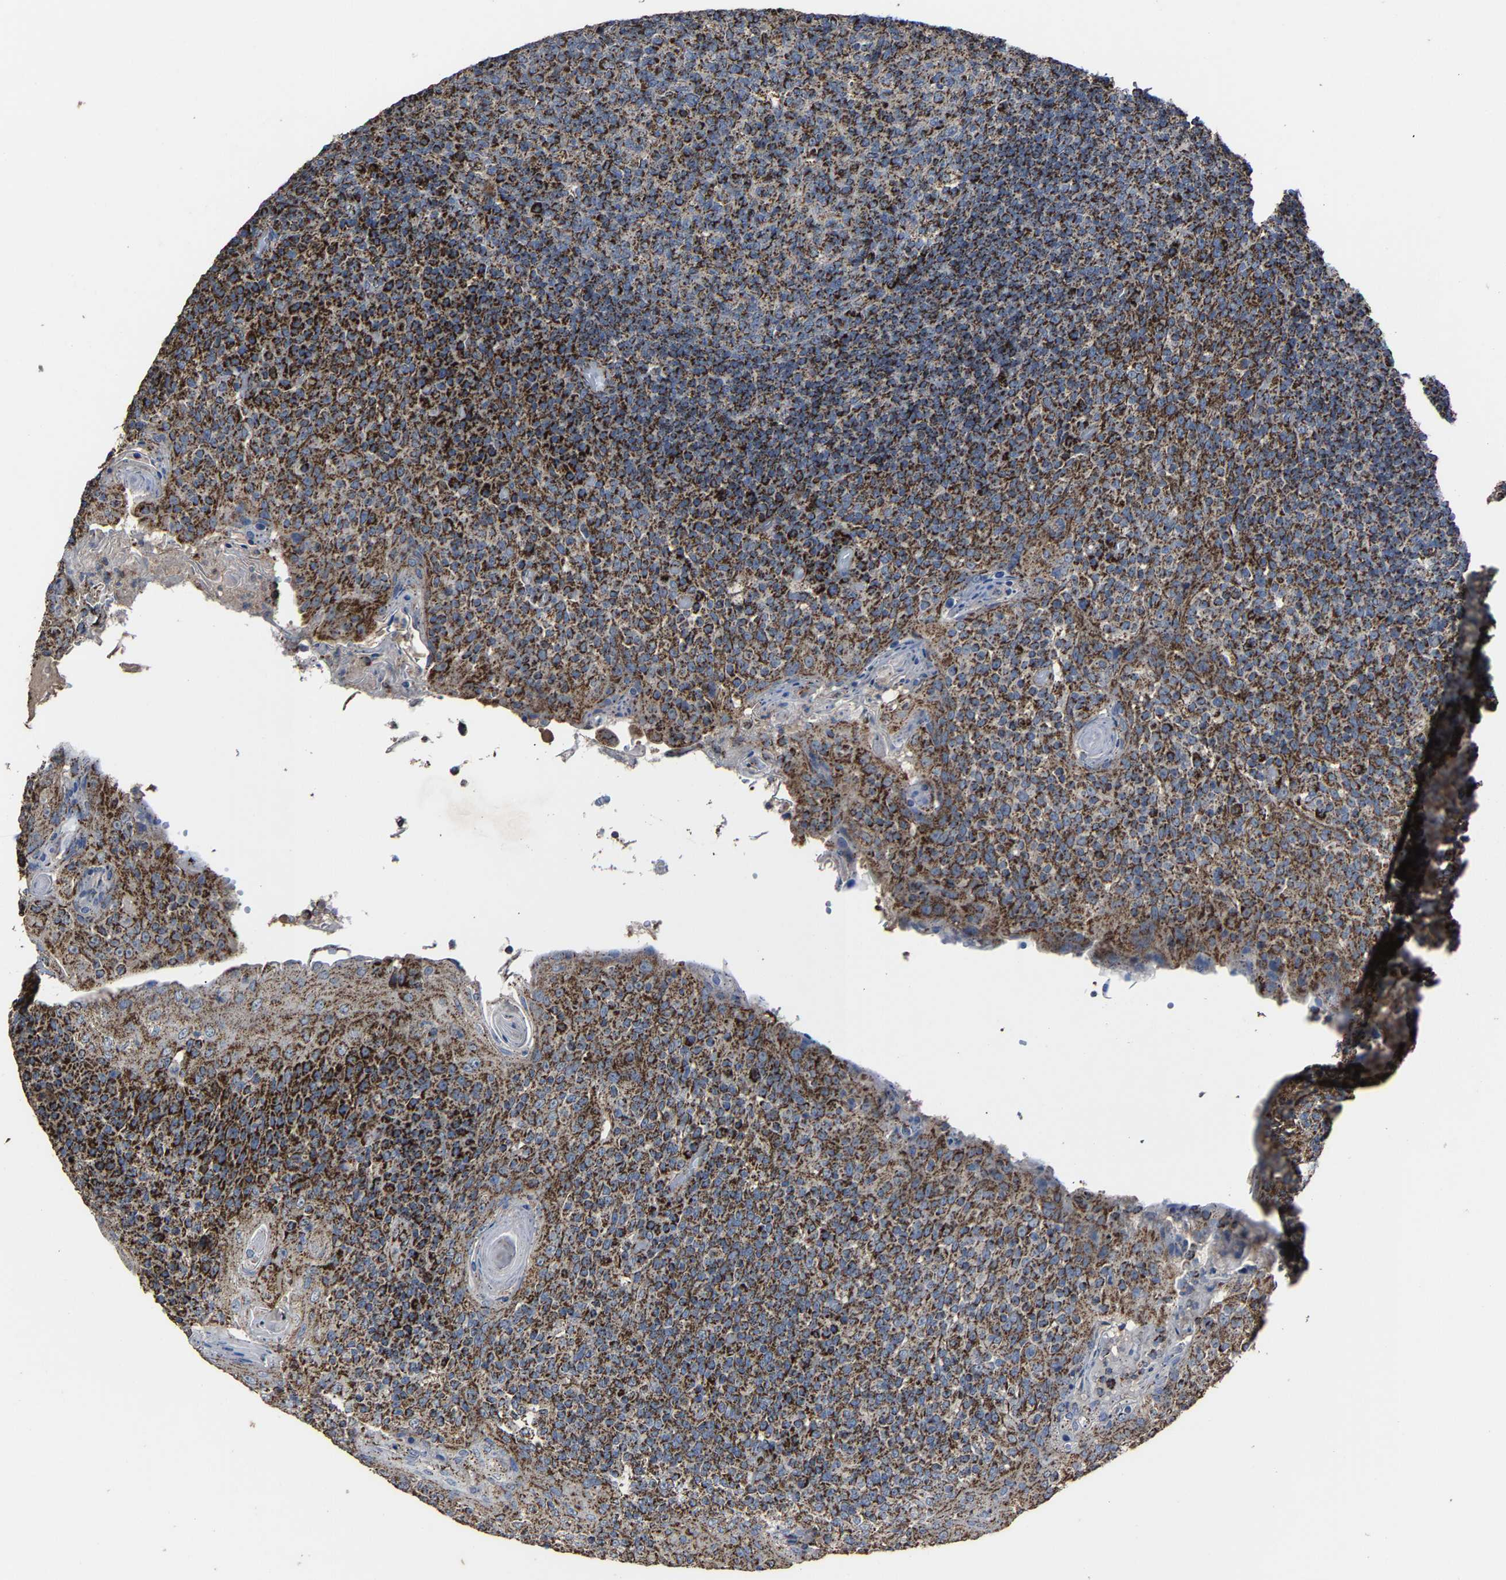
{"staining": {"intensity": "strong", "quantity": ">75%", "location": "cytoplasmic/membranous"}, "tissue": "tonsil", "cell_type": "Germinal center cells", "image_type": "normal", "snomed": [{"axis": "morphology", "description": "Normal tissue, NOS"}, {"axis": "topography", "description": "Tonsil"}], "caption": "Immunohistochemistry (IHC) (DAB (3,3'-diaminobenzidine)) staining of unremarkable human tonsil displays strong cytoplasmic/membranous protein staining in about >75% of germinal center cells. The protein is shown in brown color, while the nuclei are stained blue.", "gene": "NDUFV3", "patient": {"sex": "female", "age": 19}}